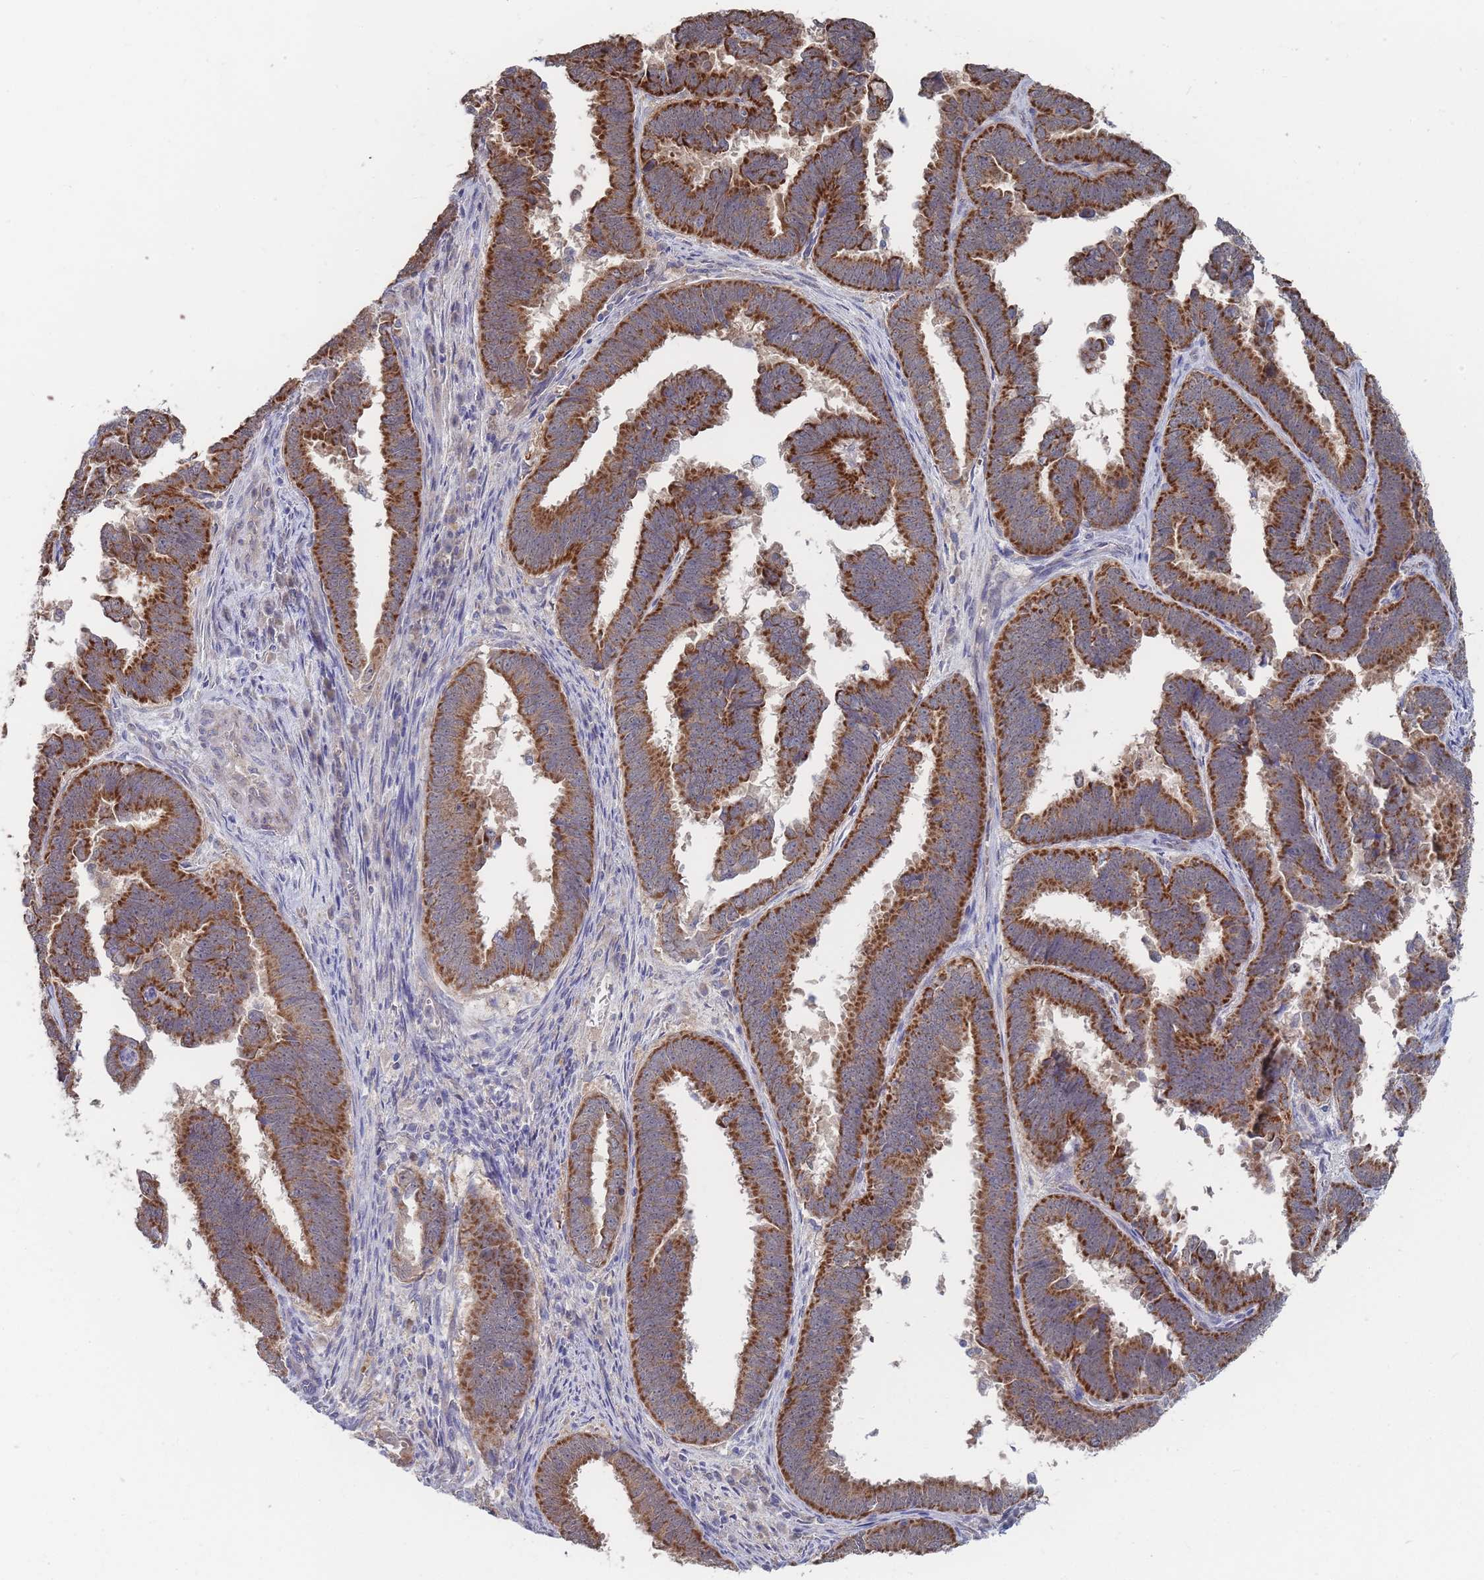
{"staining": {"intensity": "strong", "quantity": ">75%", "location": "cytoplasmic/membranous"}, "tissue": "endometrial cancer", "cell_type": "Tumor cells", "image_type": "cancer", "snomed": [{"axis": "morphology", "description": "Adenocarcinoma, NOS"}, {"axis": "topography", "description": "Endometrium"}], "caption": "Immunohistochemistry (DAB) staining of endometrial cancer (adenocarcinoma) reveals strong cytoplasmic/membranous protein expression in about >75% of tumor cells. (DAB IHC with brightfield microscopy, high magnification).", "gene": "NUB1", "patient": {"sex": "female", "age": 75}}